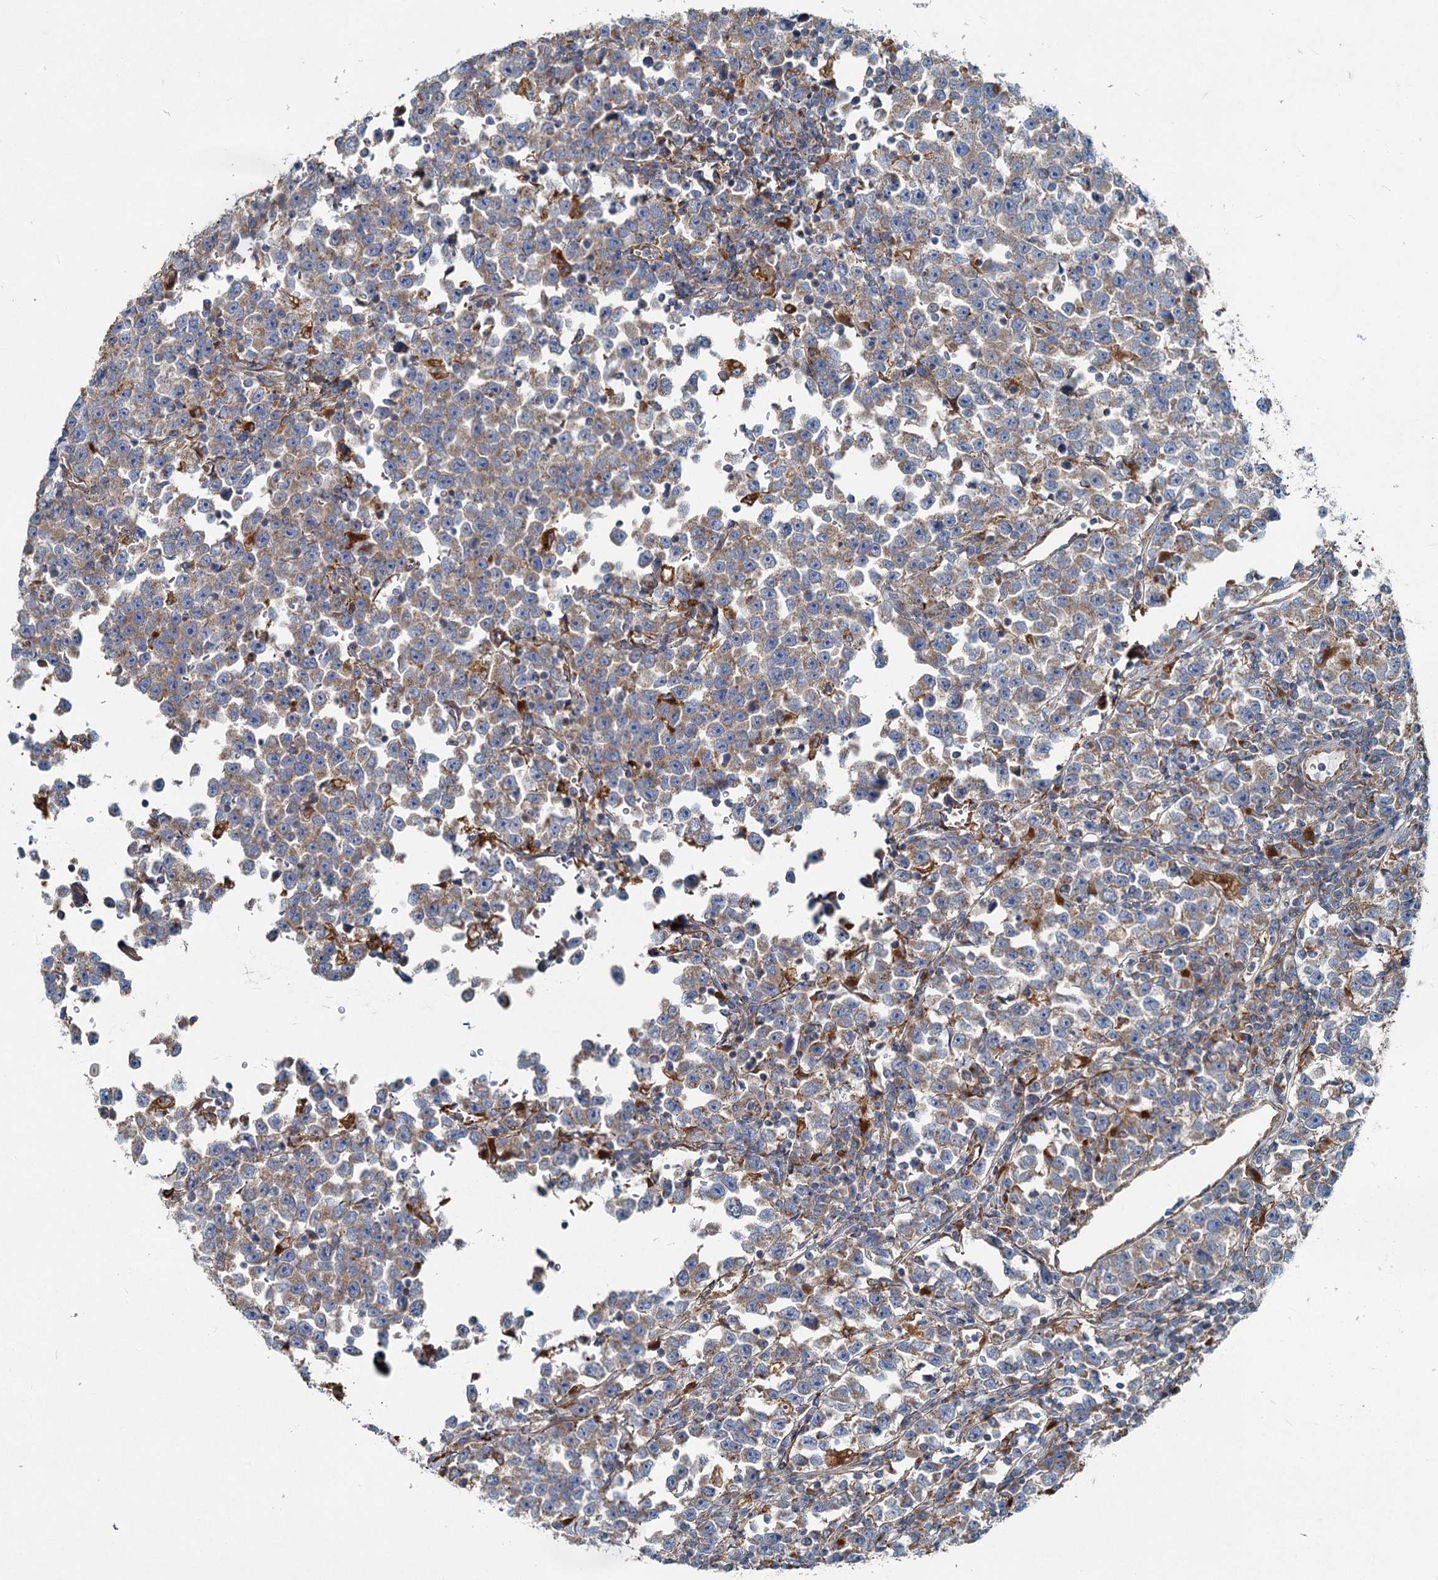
{"staining": {"intensity": "weak", "quantity": ">75%", "location": "cytoplasmic/membranous"}, "tissue": "testis cancer", "cell_type": "Tumor cells", "image_type": "cancer", "snomed": [{"axis": "morphology", "description": "Normal tissue, NOS"}, {"axis": "morphology", "description": "Seminoma, NOS"}, {"axis": "topography", "description": "Testis"}], "caption": "Weak cytoplasmic/membranous staining is seen in approximately >75% of tumor cells in testis cancer.", "gene": "ADCY2", "patient": {"sex": "male", "age": 43}}